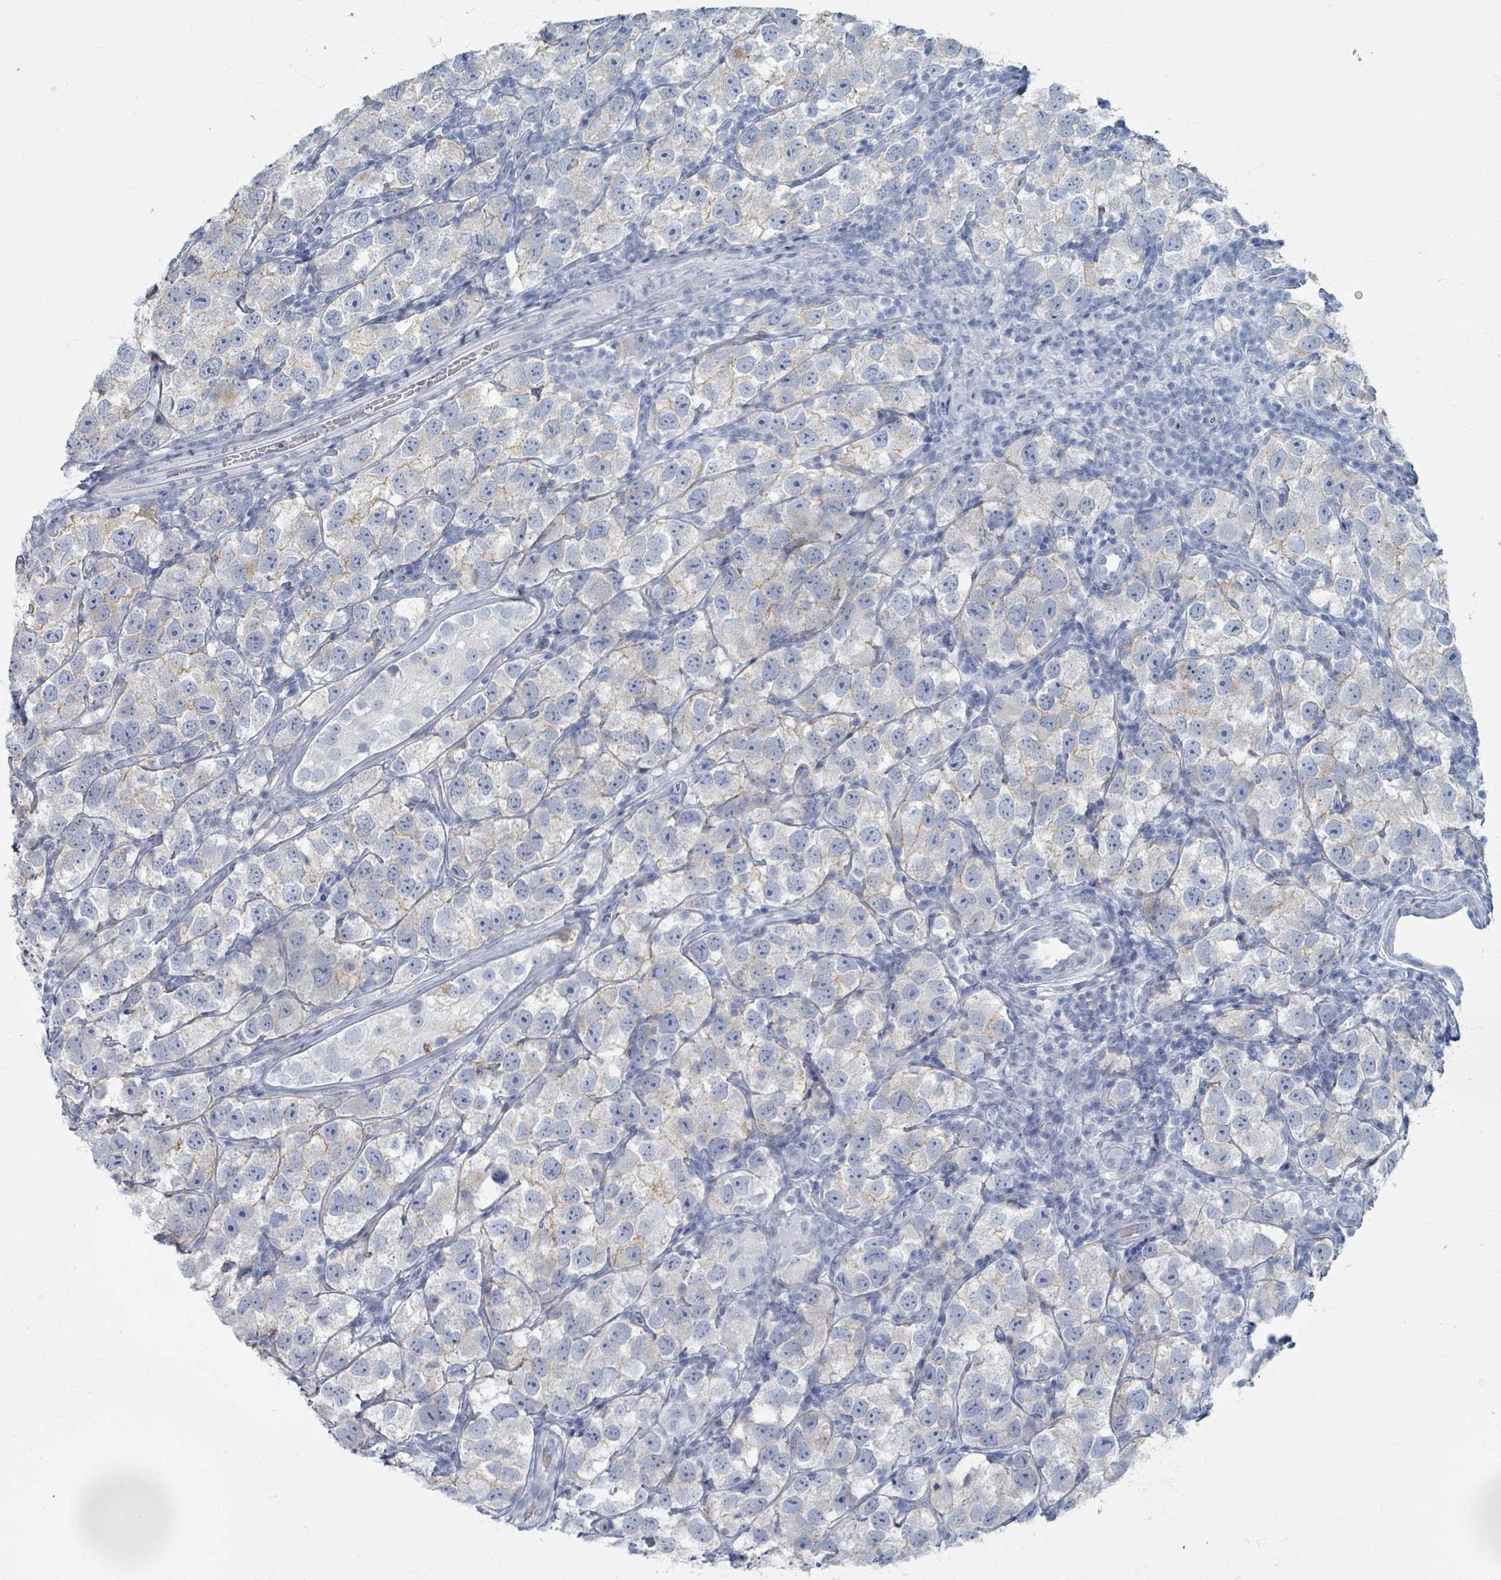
{"staining": {"intensity": "negative", "quantity": "none", "location": "none"}, "tissue": "testis cancer", "cell_type": "Tumor cells", "image_type": "cancer", "snomed": [{"axis": "morphology", "description": "Seminoma, NOS"}, {"axis": "topography", "description": "Testis"}], "caption": "Testis cancer stained for a protein using IHC displays no expression tumor cells.", "gene": "TAS2R1", "patient": {"sex": "male", "age": 26}}